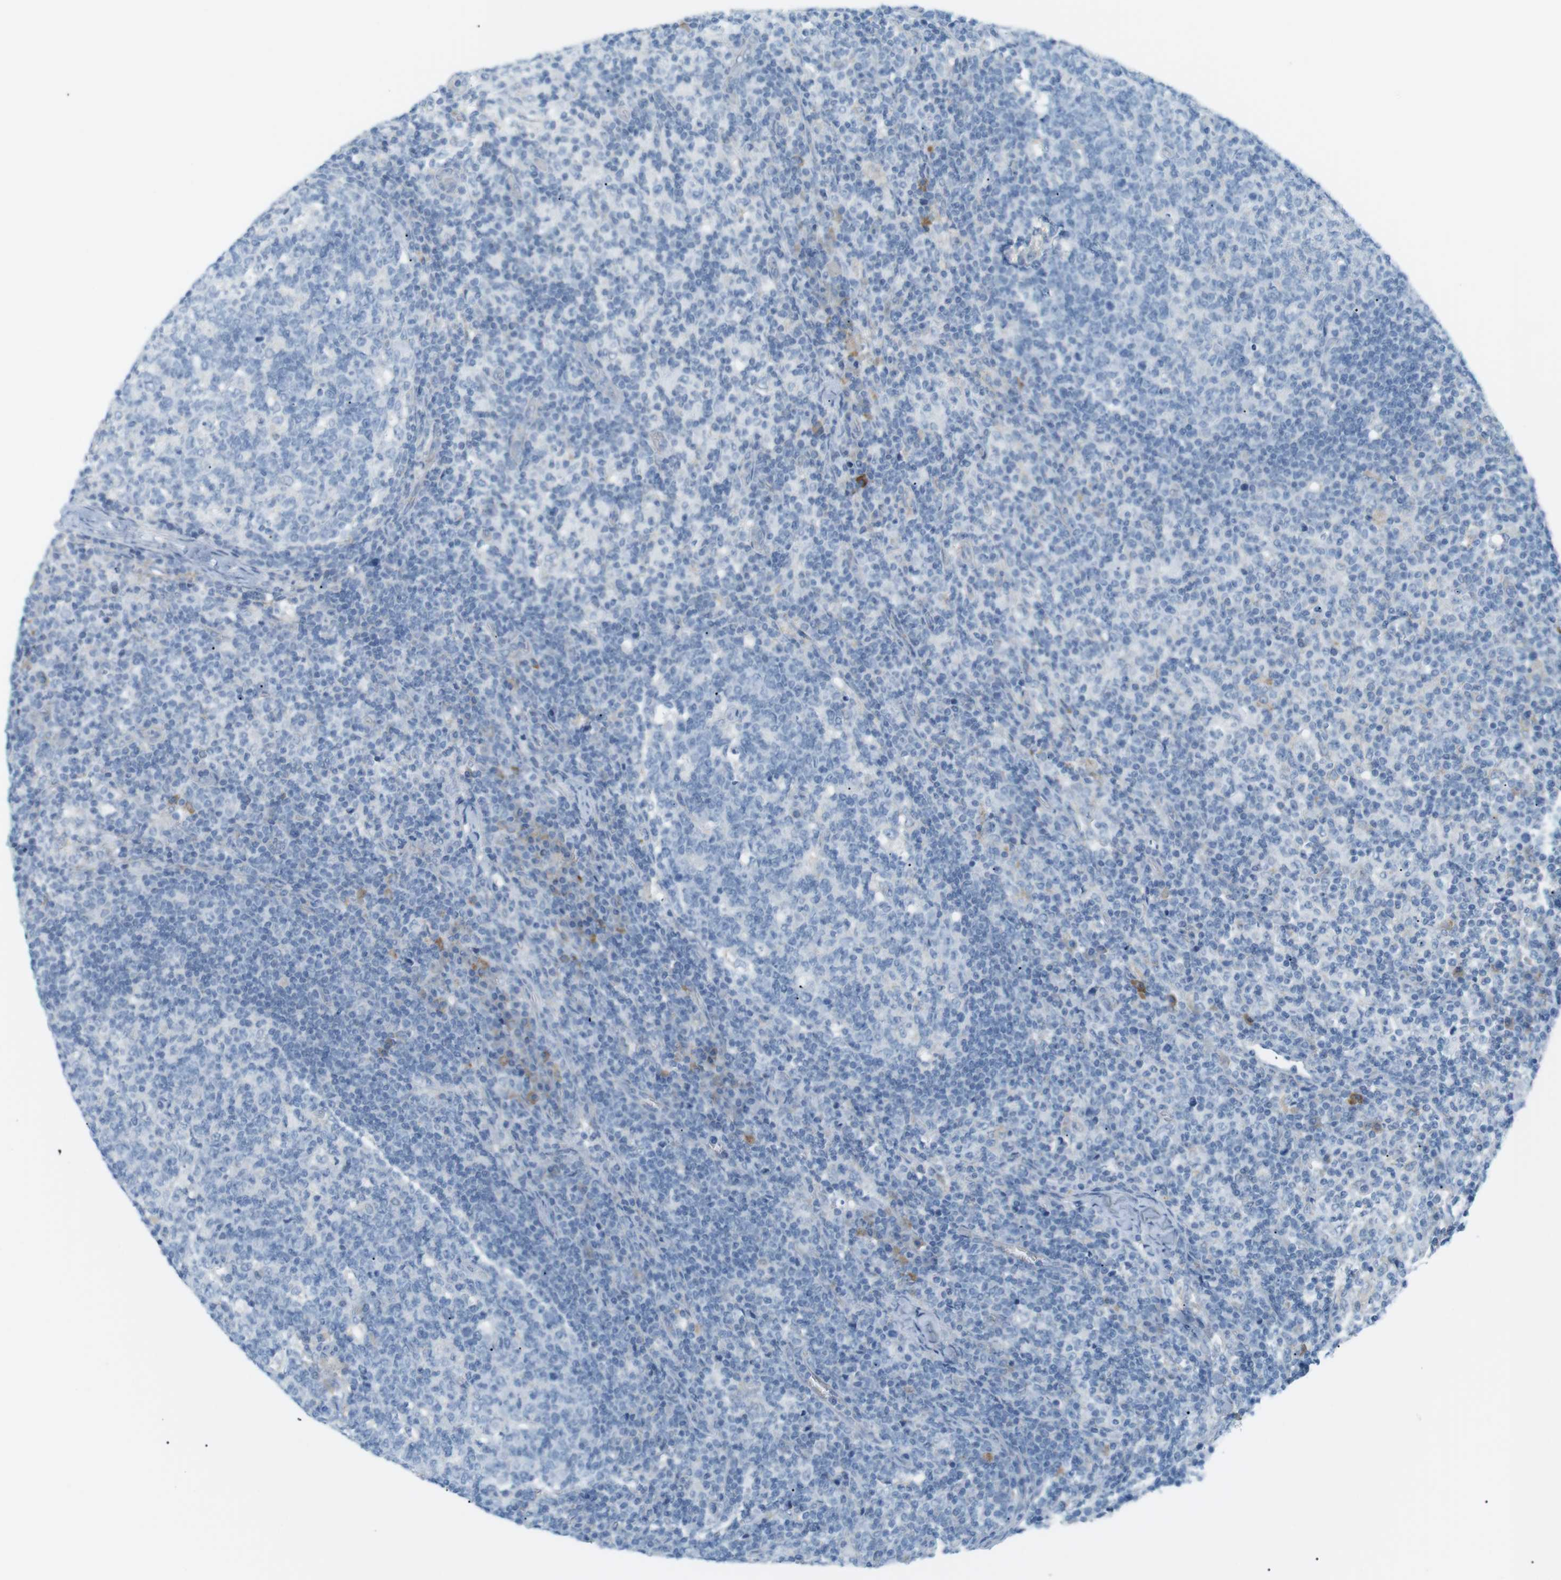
{"staining": {"intensity": "negative", "quantity": "none", "location": "none"}, "tissue": "lymph node", "cell_type": "Germinal center cells", "image_type": "normal", "snomed": [{"axis": "morphology", "description": "Normal tissue, NOS"}, {"axis": "morphology", "description": "Inflammation, NOS"}, {"axis": "topography", "description": "Lymph node"}], "caption": "The immunohistochemistry photomicrograph has no significant positivity in germinal center cells of lymph node.", "gene": "VAMP1", "patient": {"sex": "male", "age": 55}}